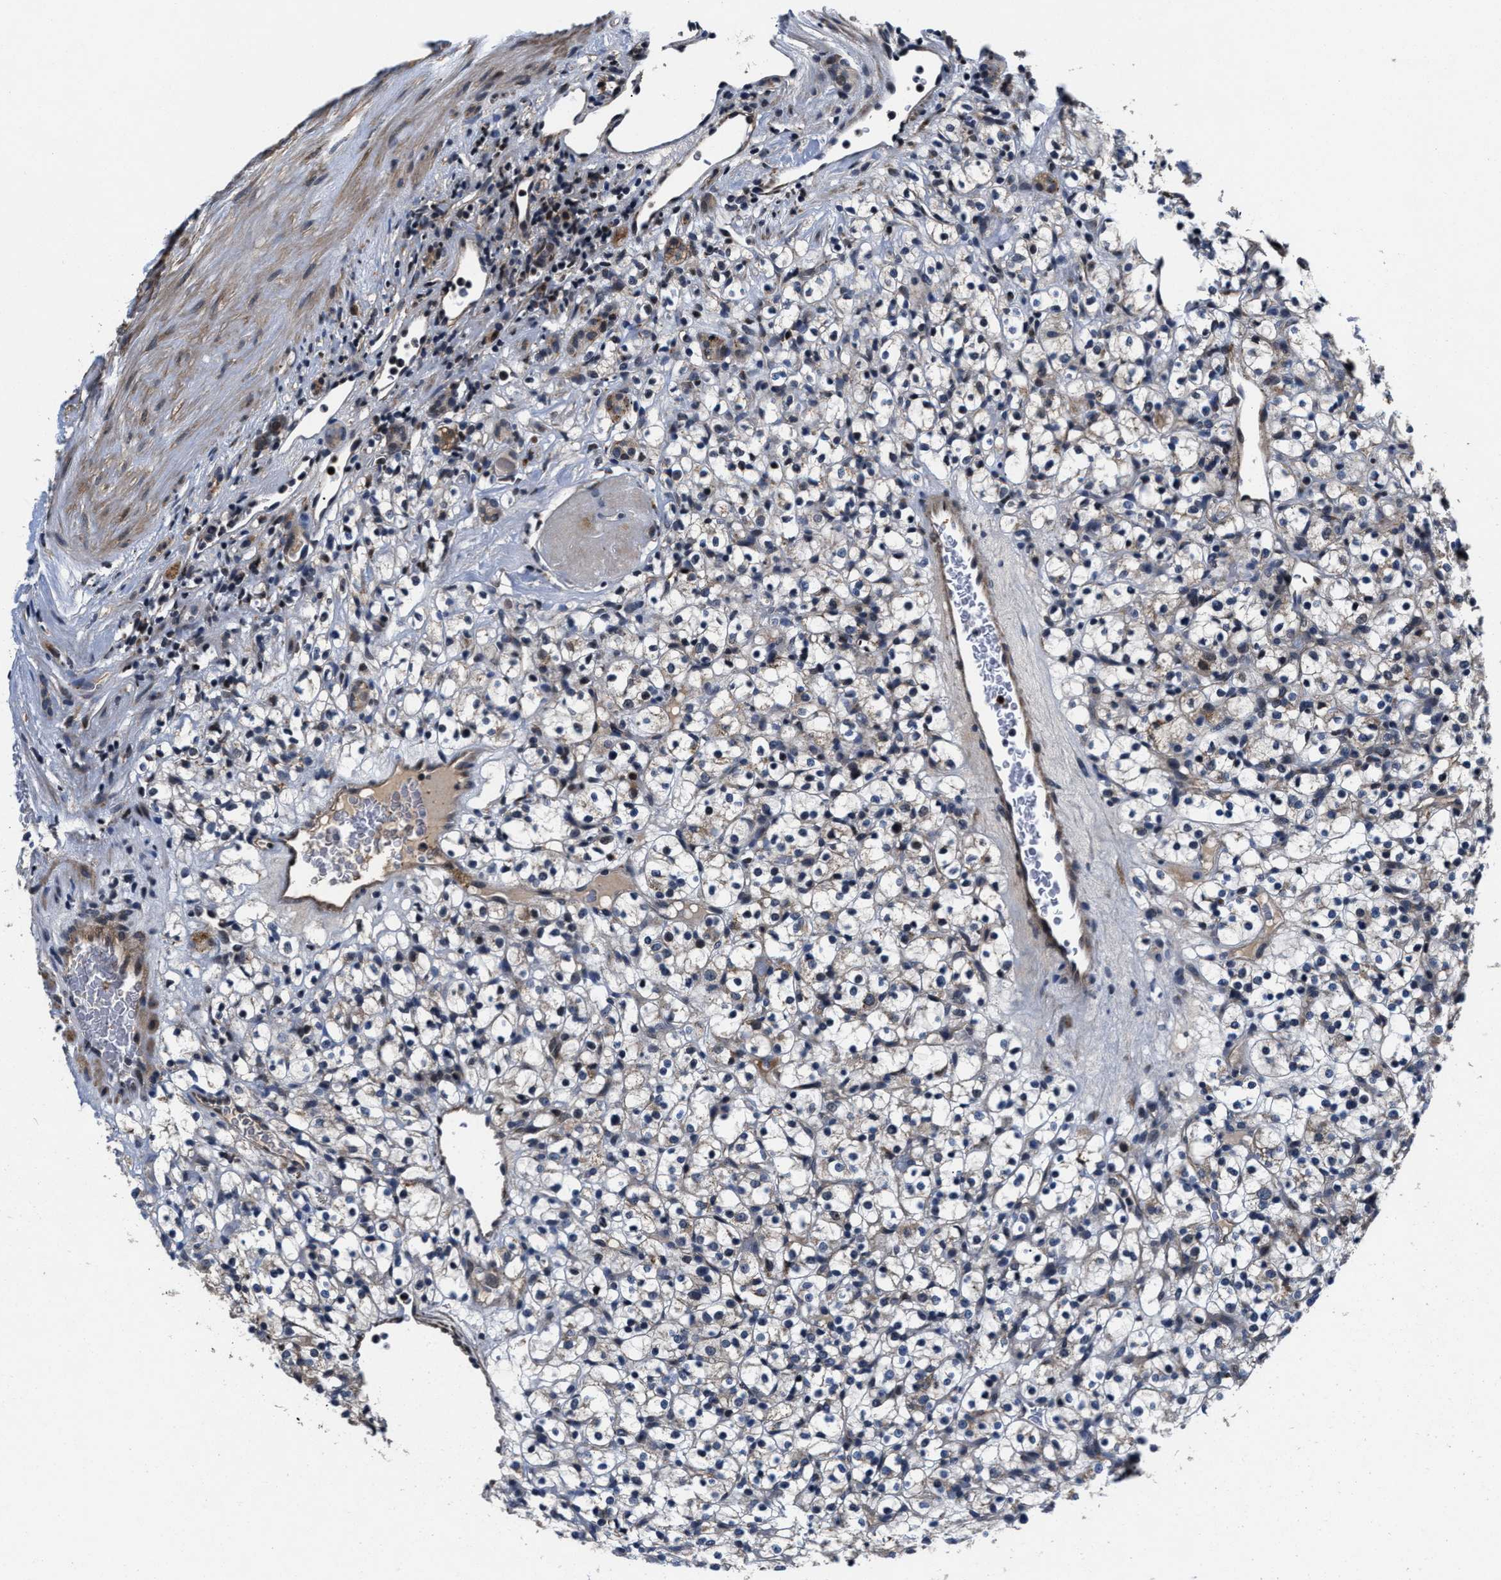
{"staining": {"intensity": "weak", "quantity": "<25%", "location": "cytoplasmic/membranous"}, "tissue": "renal cancer", "cell_type": "Tumor cells", "image_type": "cancer", "snomed": [{"axis": "morphology", "description": "Normal tissue, NOS"}, {"axis": "morphology", "description": "Adenocarcinoma, NOS"}, {"axis": "topography", "description": "Kidney"}], "caption": "DAB immunohistochemical staining of renal cancer displays no significant staining in tumor cells.", "gene": "SLC12A2", "patient": {"sex": "female", "age": 72}}